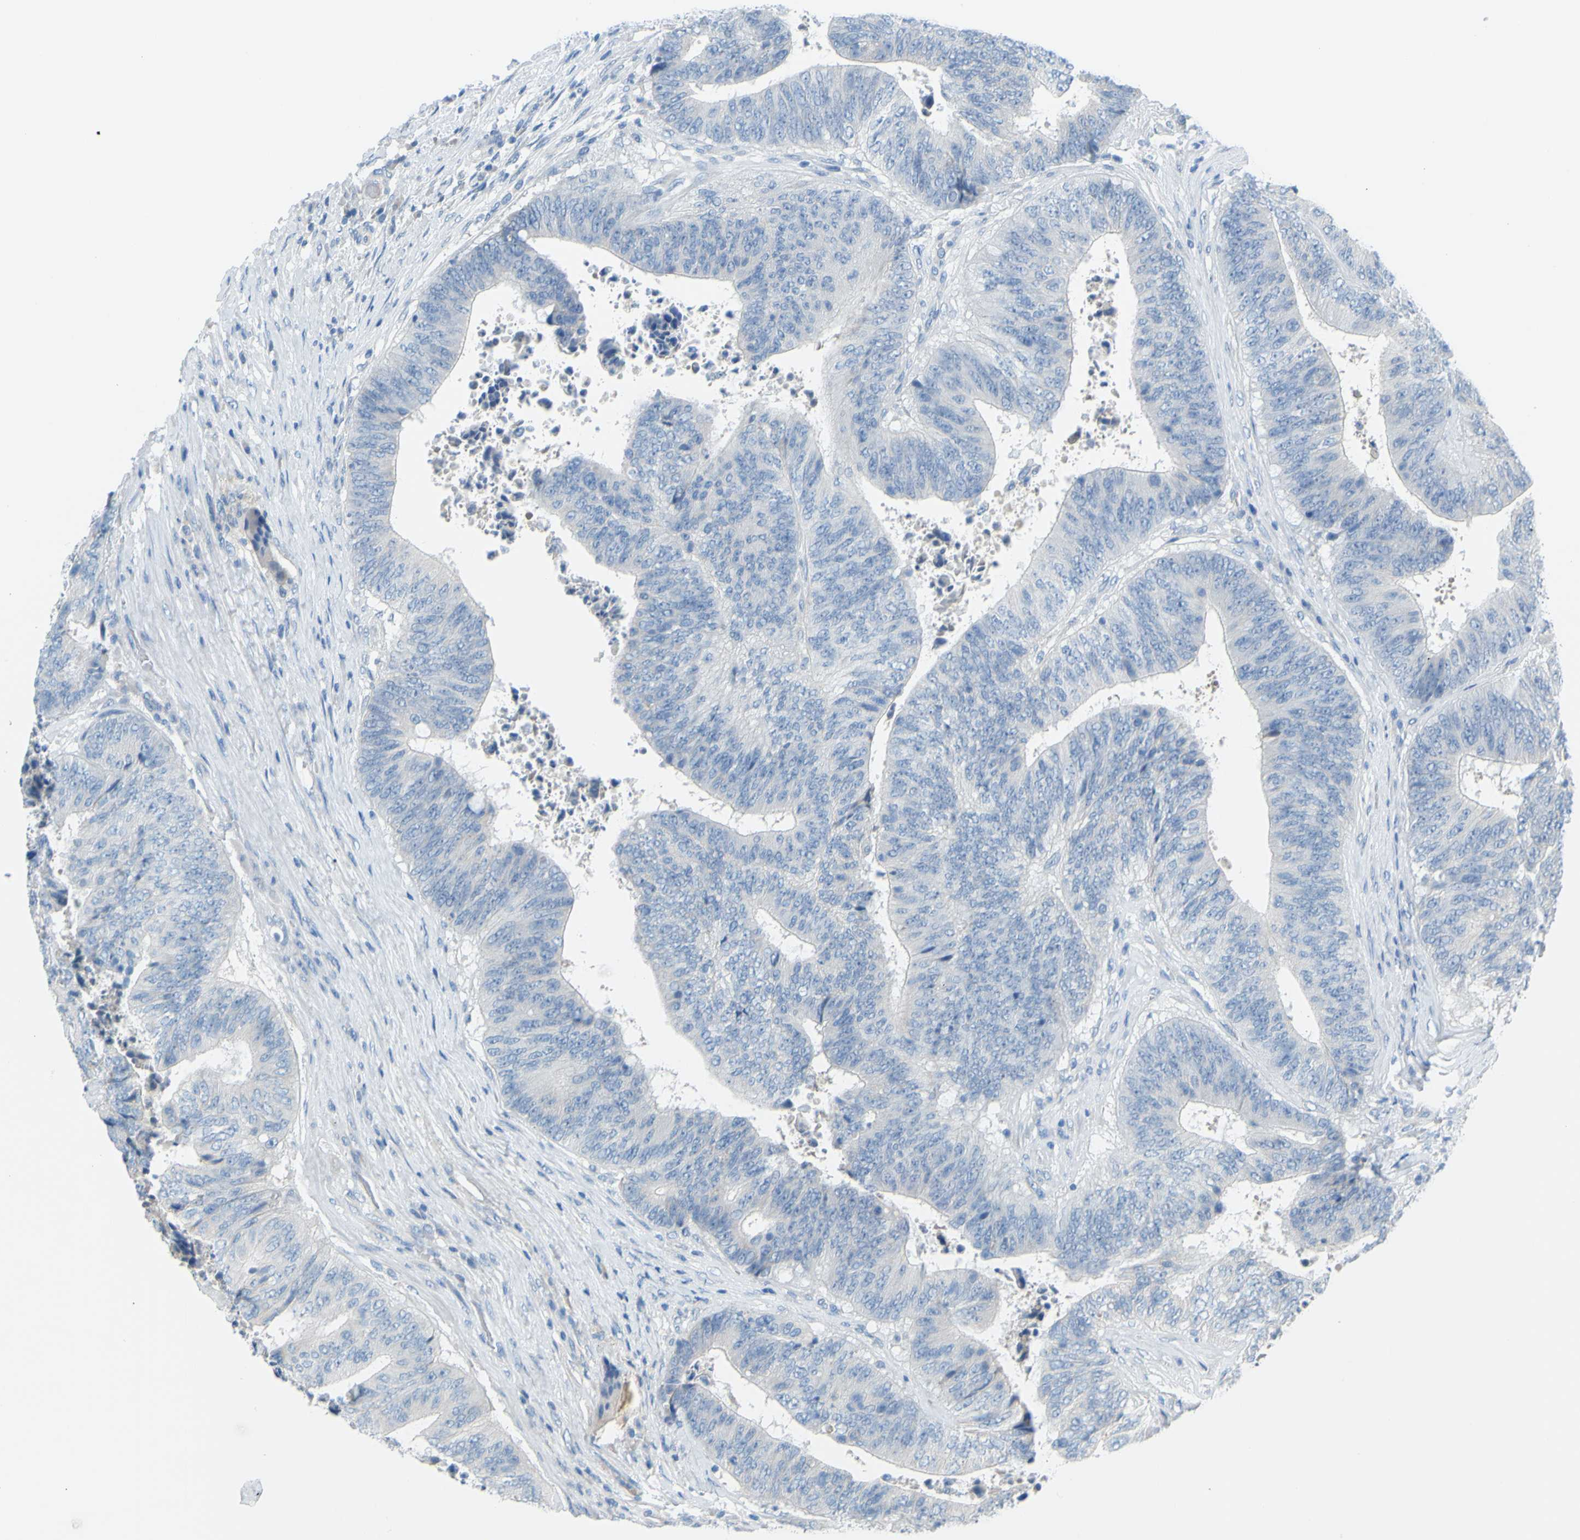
{"staining": {"intensity": "negative", "quantity": "none", "location": "none"}, "tissue": "colorectal cancer", "cell_type": "Tumor cells", "image_type": "cancer", "snomed": [{"axis": "morphology", "description": "Adenocarcinoma, NOS"}, {"axis": "topography", "description": "Rectum"}], "caption": "DAB immunohistochemical staining of colorectal cancer shows no significant expression in tumor cells.", "gene": "SLC1A2", "patient": {"sex": "male", "age": 72}}